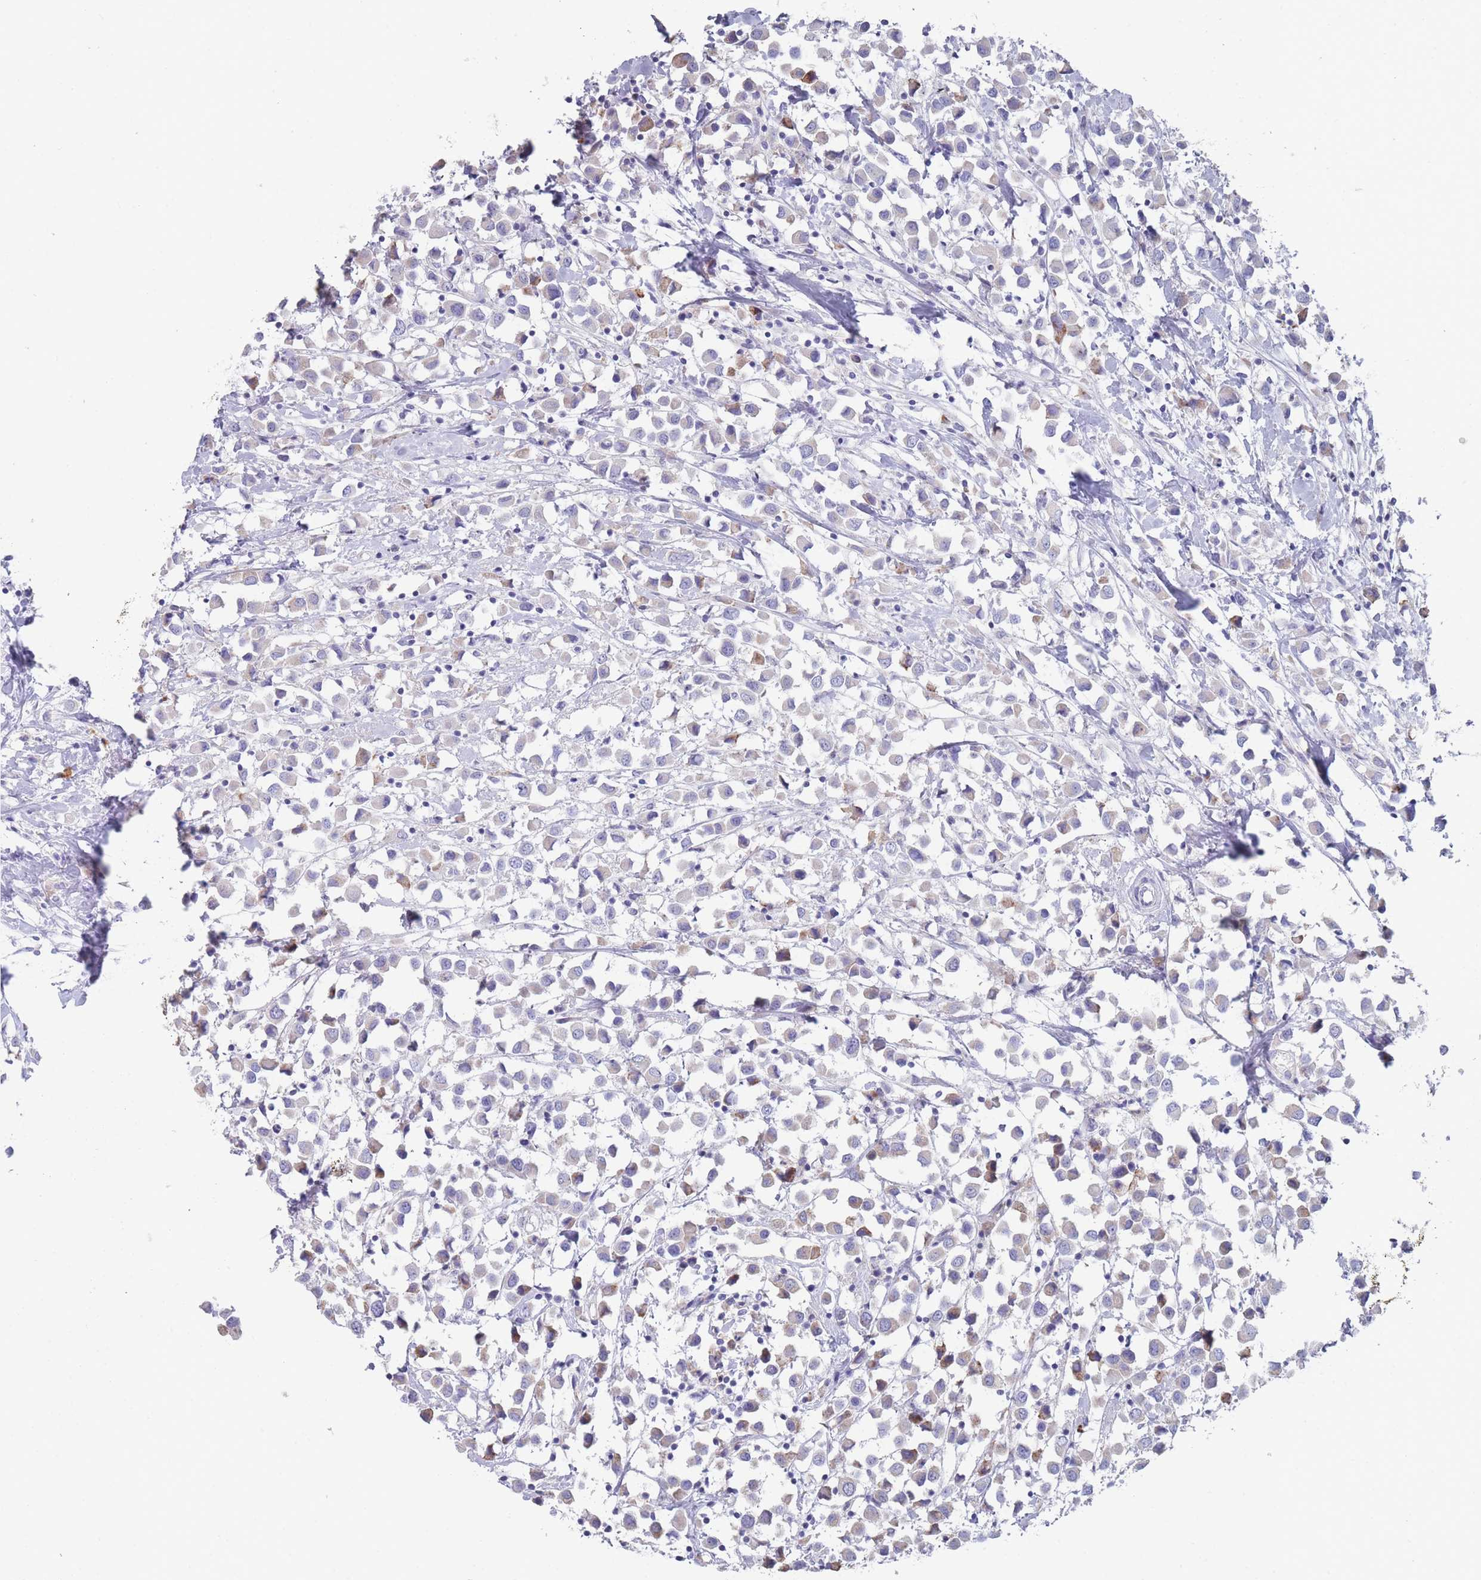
{"staining": {"intensity": "weak", "quantity": "<25%", "location": "cytoplasmic/membranous"}, "tissue": "breast cancer", "cell_type": "Tumor cells", "image_type": "cancer", "snomed": [{"axis": "morphology", "description": "Duct carcinoma"}, {"axis": "topography", "description": "Breast"}], "caption": "Breast infiltrating ductal carcinoma stained for a protein using IHC displays no expression tumor cells.", "gene": "ST8SIA5", "patient": {"sex": "female", "age": 61}}